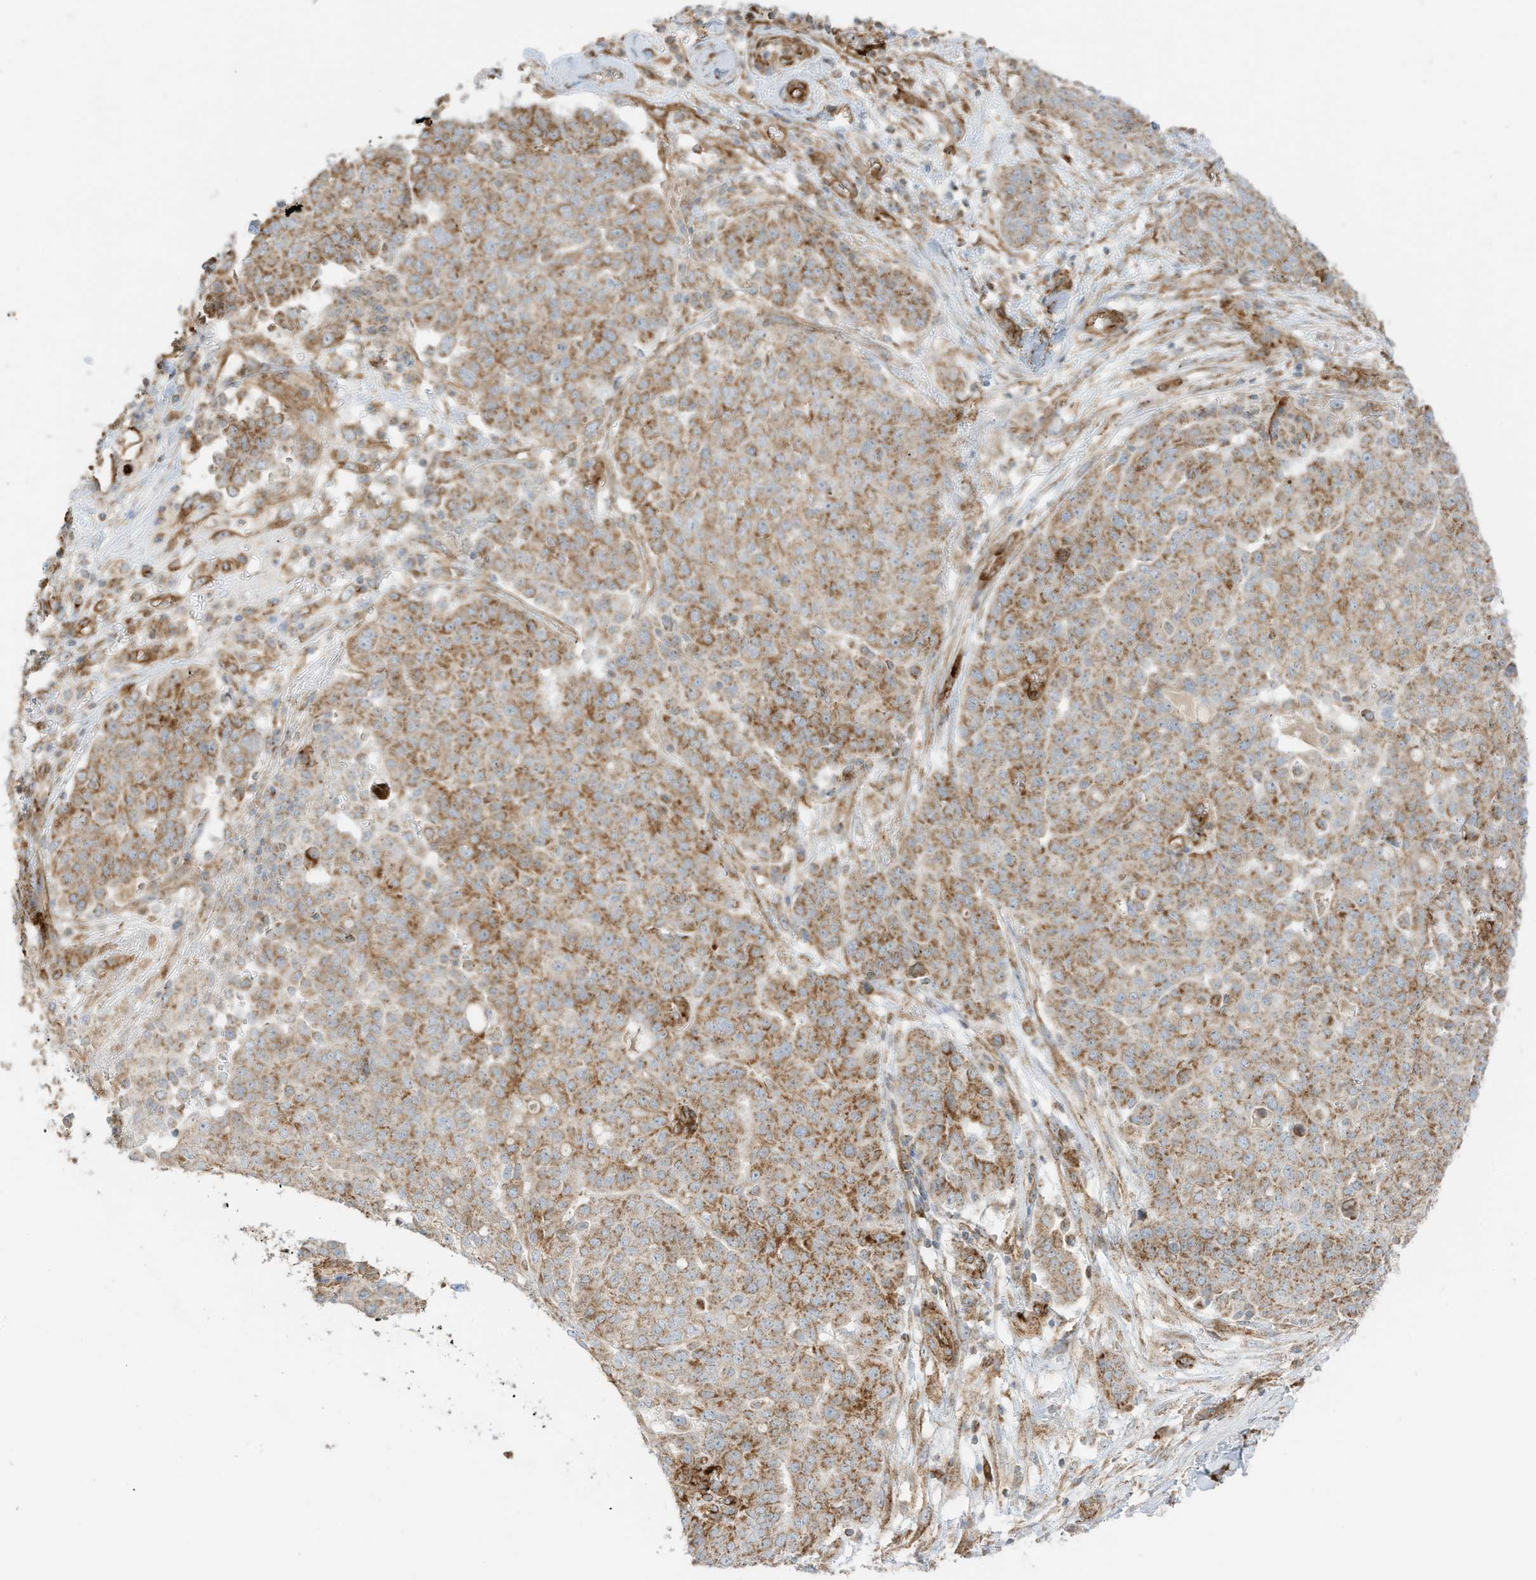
{"staining": {"intensity": "moderate", "quantity": ">75%", "location": "cytoplasmic/membranous"}, "tissue": "ovarian cancer", "cell_type": "Tumor cells", "image_type": "cancer", "snomed": [{"axis": "morphology", "description": "Cystadenocarcinoma, serous, NOS"}, {"axis": "topography", "description": "Soft tissue"}, {"axis": "topography", "description": "Ovary"}], "caption": "Protein analysis of ovarian serous cystadenocarcinoma tissue shows moderate cytoplasmic/membranous positivity in approximately >75% of tumor cells. (DAB = brown stain, brightfield microscopy at high magnification).", "gene": "ABCB7", "patient": {"sex": "female", "age": 57}}